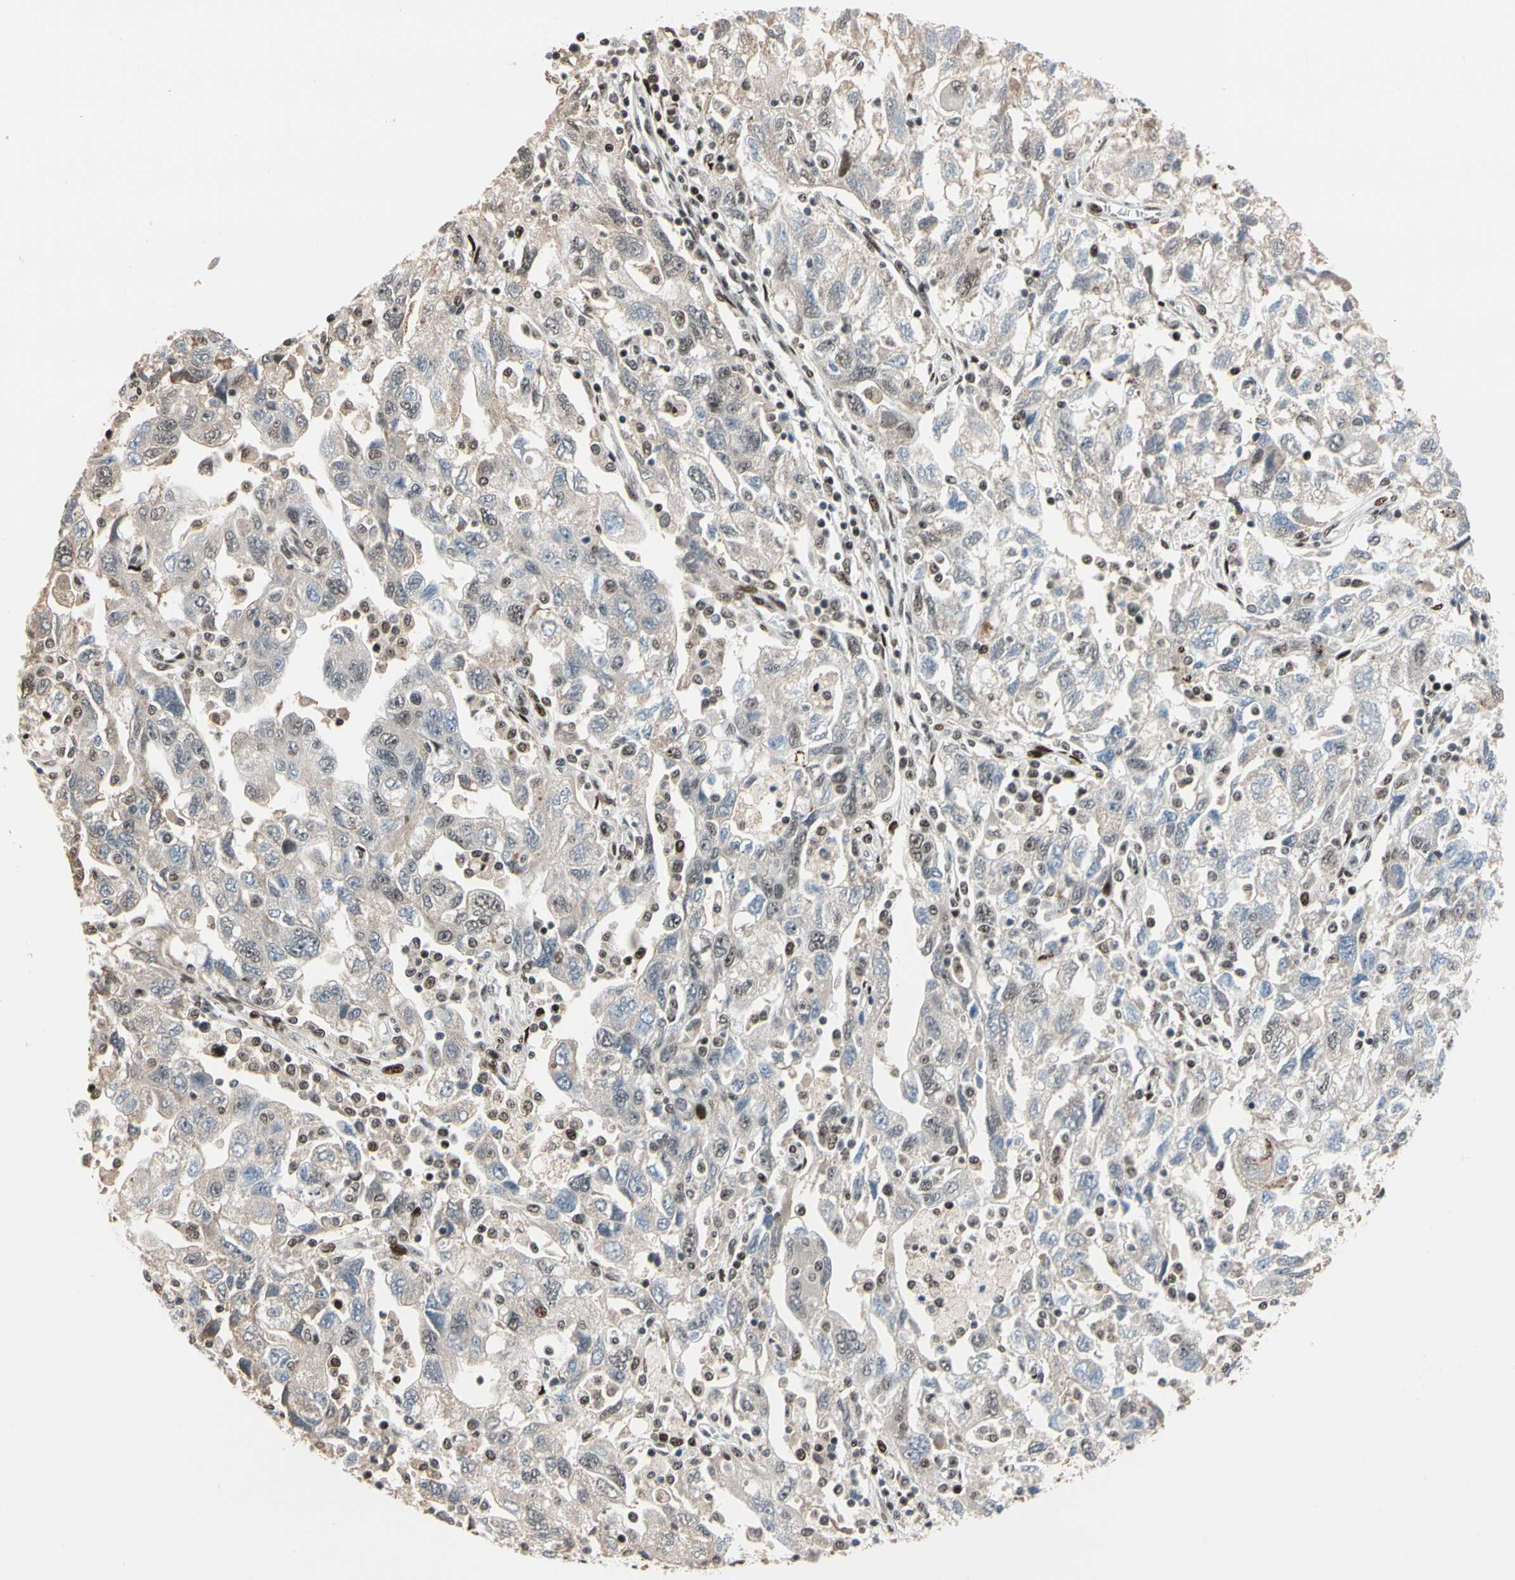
{"staining": {"intensity": "weak", "quantity": "25%-75%", "location": "nuclear"}, "tissue": "ovarian cancer", "cell_type": "Tumor cells", "image_type": "cancer", "snomed": [{"axis": "morphology", "description": "Carcinoma, NOS"}, {"axis": "morphology", "description": "Cystadenocarcinoma, serous, NOS"}, {"axis": "topography", "description": "Ovary"}], "caption": "Carcinoma (ovarian) stained with DAB immunohistochemistry (IHC) shows low levels of weak nuclear expression in about 25%-75% of tumor cells. The protein is stained brown, and the nuclei are stained in blue (DAB (3,3'-diaminobenzidine) IHC with brightfield microscopy, high magnification).", "gene": "FOXO3", "patient": {"sex": "female", "age": 69}}